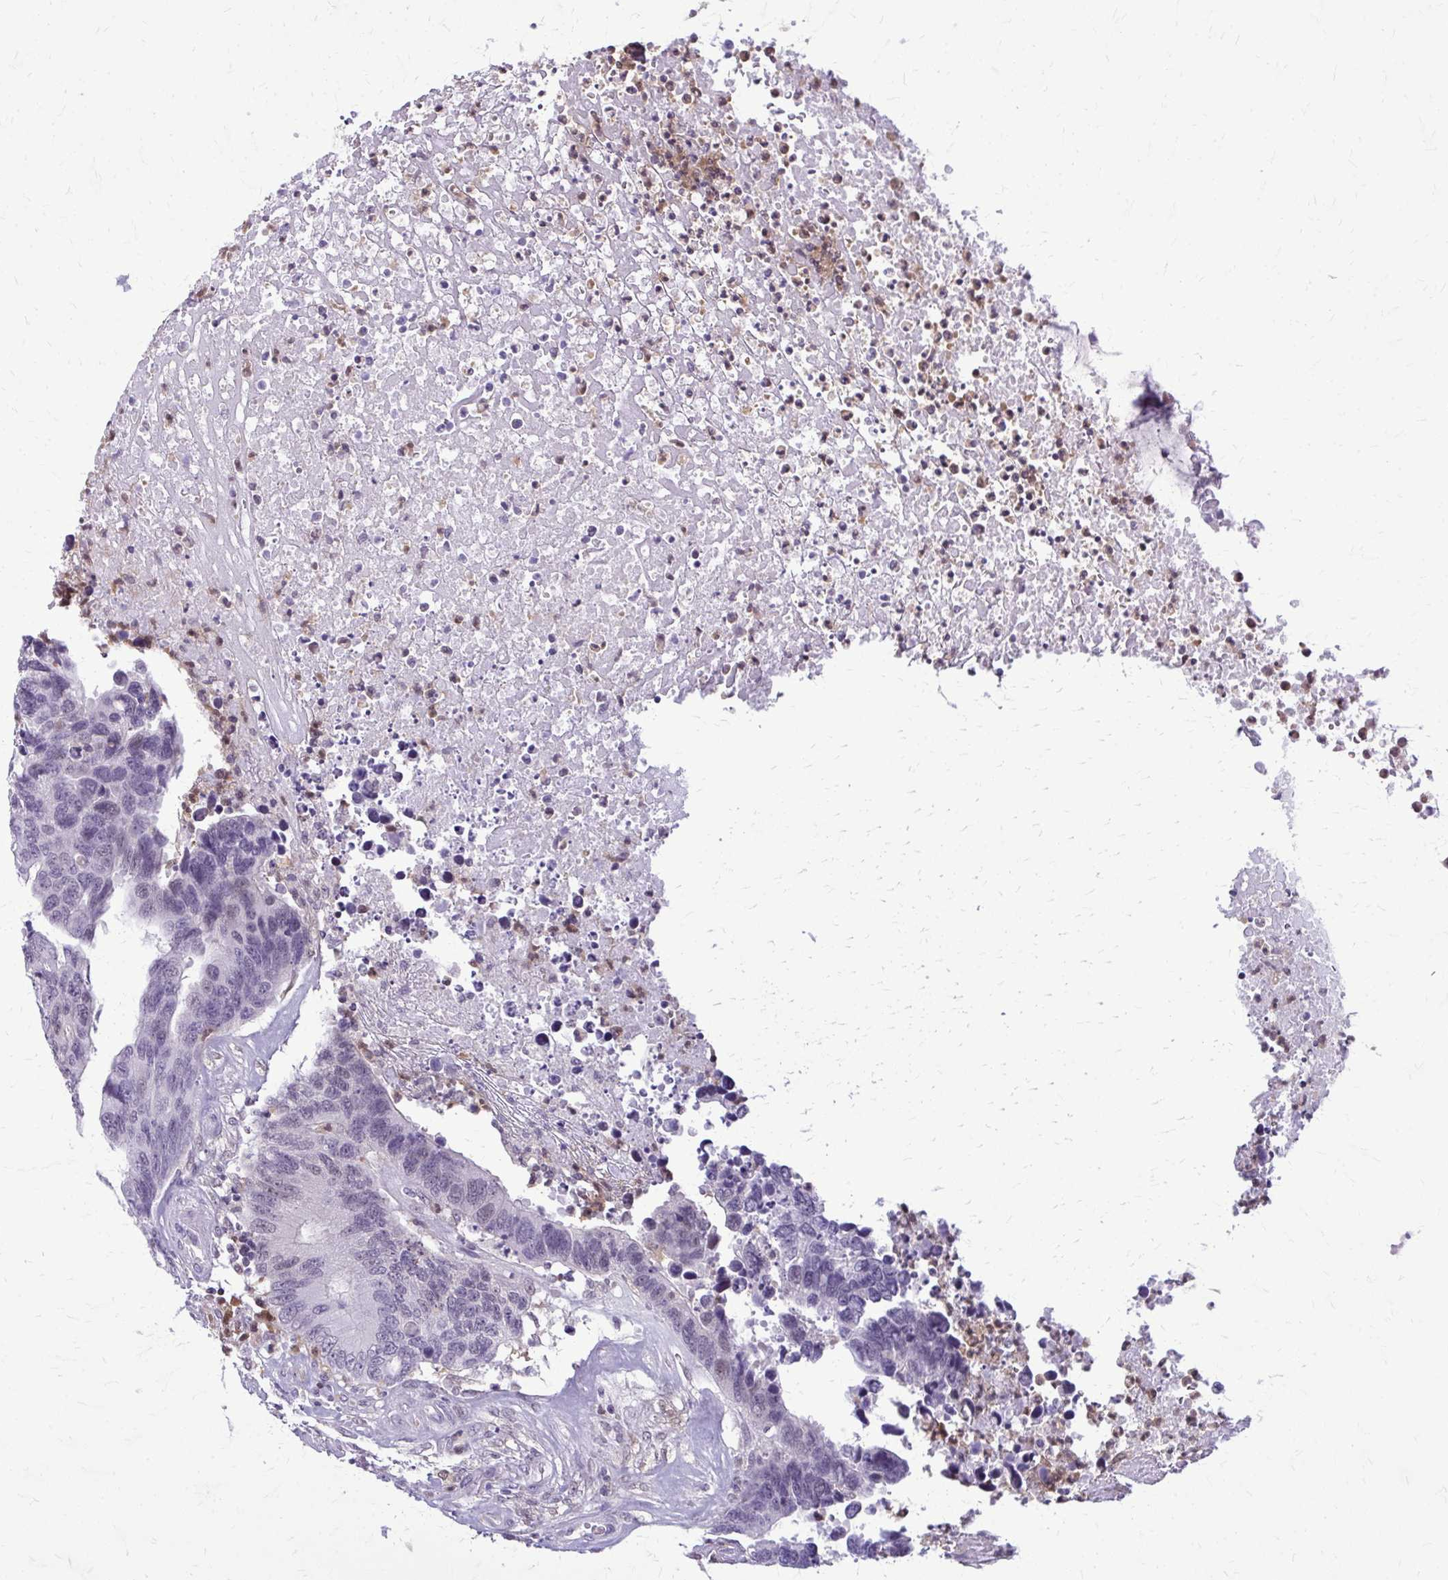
{"staining": {"intensity": "negative", "quantity": "none", "location": "none"}, "tissue": "colorectal cancer", "cell_type": "Tumor cells", "image_type": "cancer", "snomed": [{"axis": "morphology", "description": "Adenocarcinoma, NOS"}, {"axis": "topography", "description": "Colon"}], "caption": "This micrograph is of adenocarcinoma (colorectal) stained with immunohistochemistry to label a protein in brown with the nuclei are counter-stained blue. There is no positivity in tumor cells. (DAB IHC visualized using brightfield microscopy, high magnification).", "gene": "GLRX", "patient": {"sex": "female", "age": 67}}